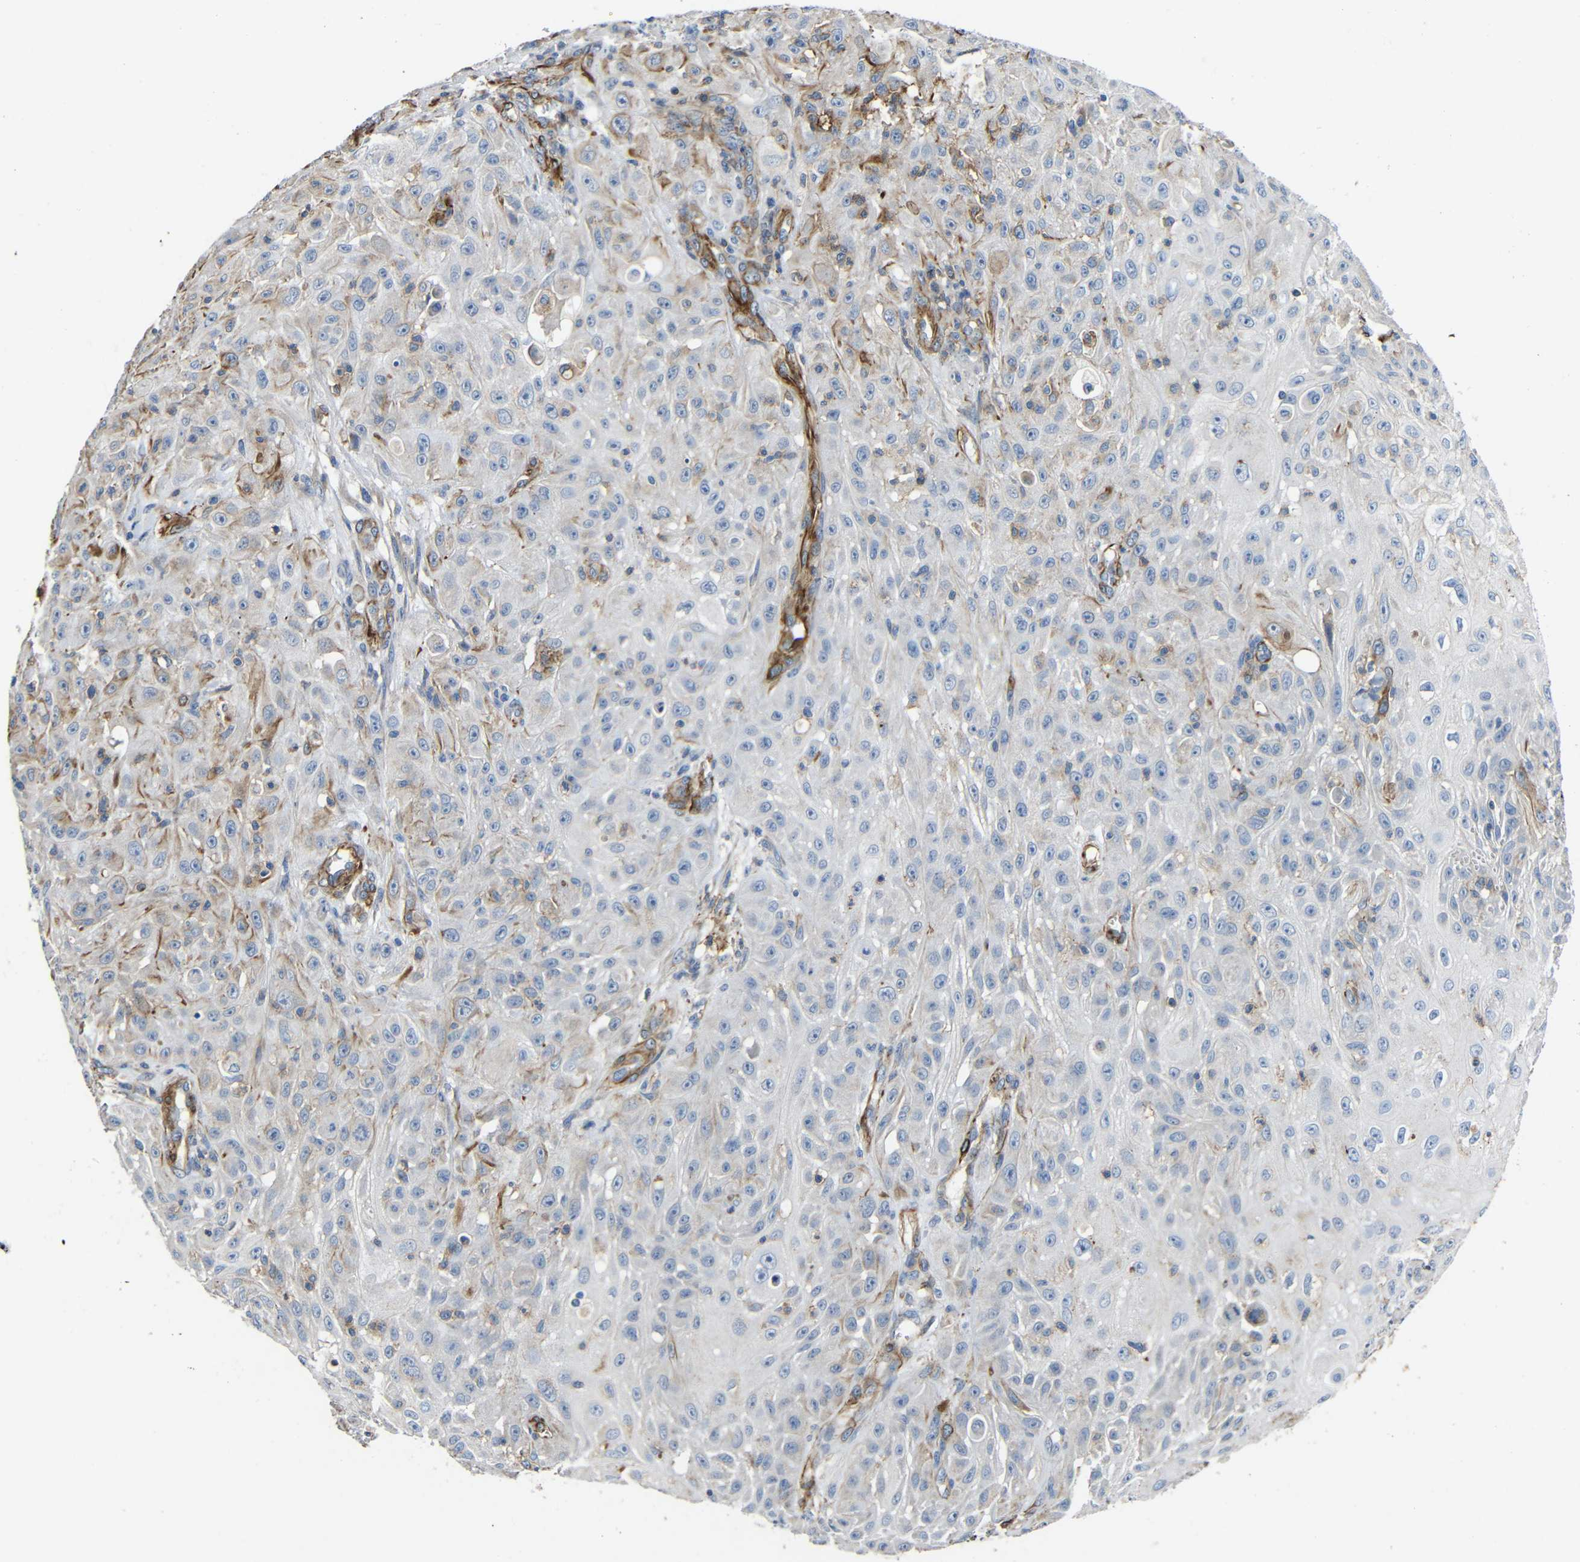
{"staining": {"intensity": "weak", "quantity": "25%-75%", "location": "cytoplasmic/membranous"}, "tissue": "skin cancer", "cell_type": "Tumor cells", "image_type": "cancer", "snomed": [{"axis": "morphology", "description": "Squamous cell carcinoma, NOS"}, {"axis": "topography", "description": "Skin"}], "caption": "Weak cytoplasmic/membranous positivity is present in about 25%-75% of tumor cells in squamous cell carcinoma (skin).", "gene": "IGSF10", "patient": {"sex": "male", "age": 75}}